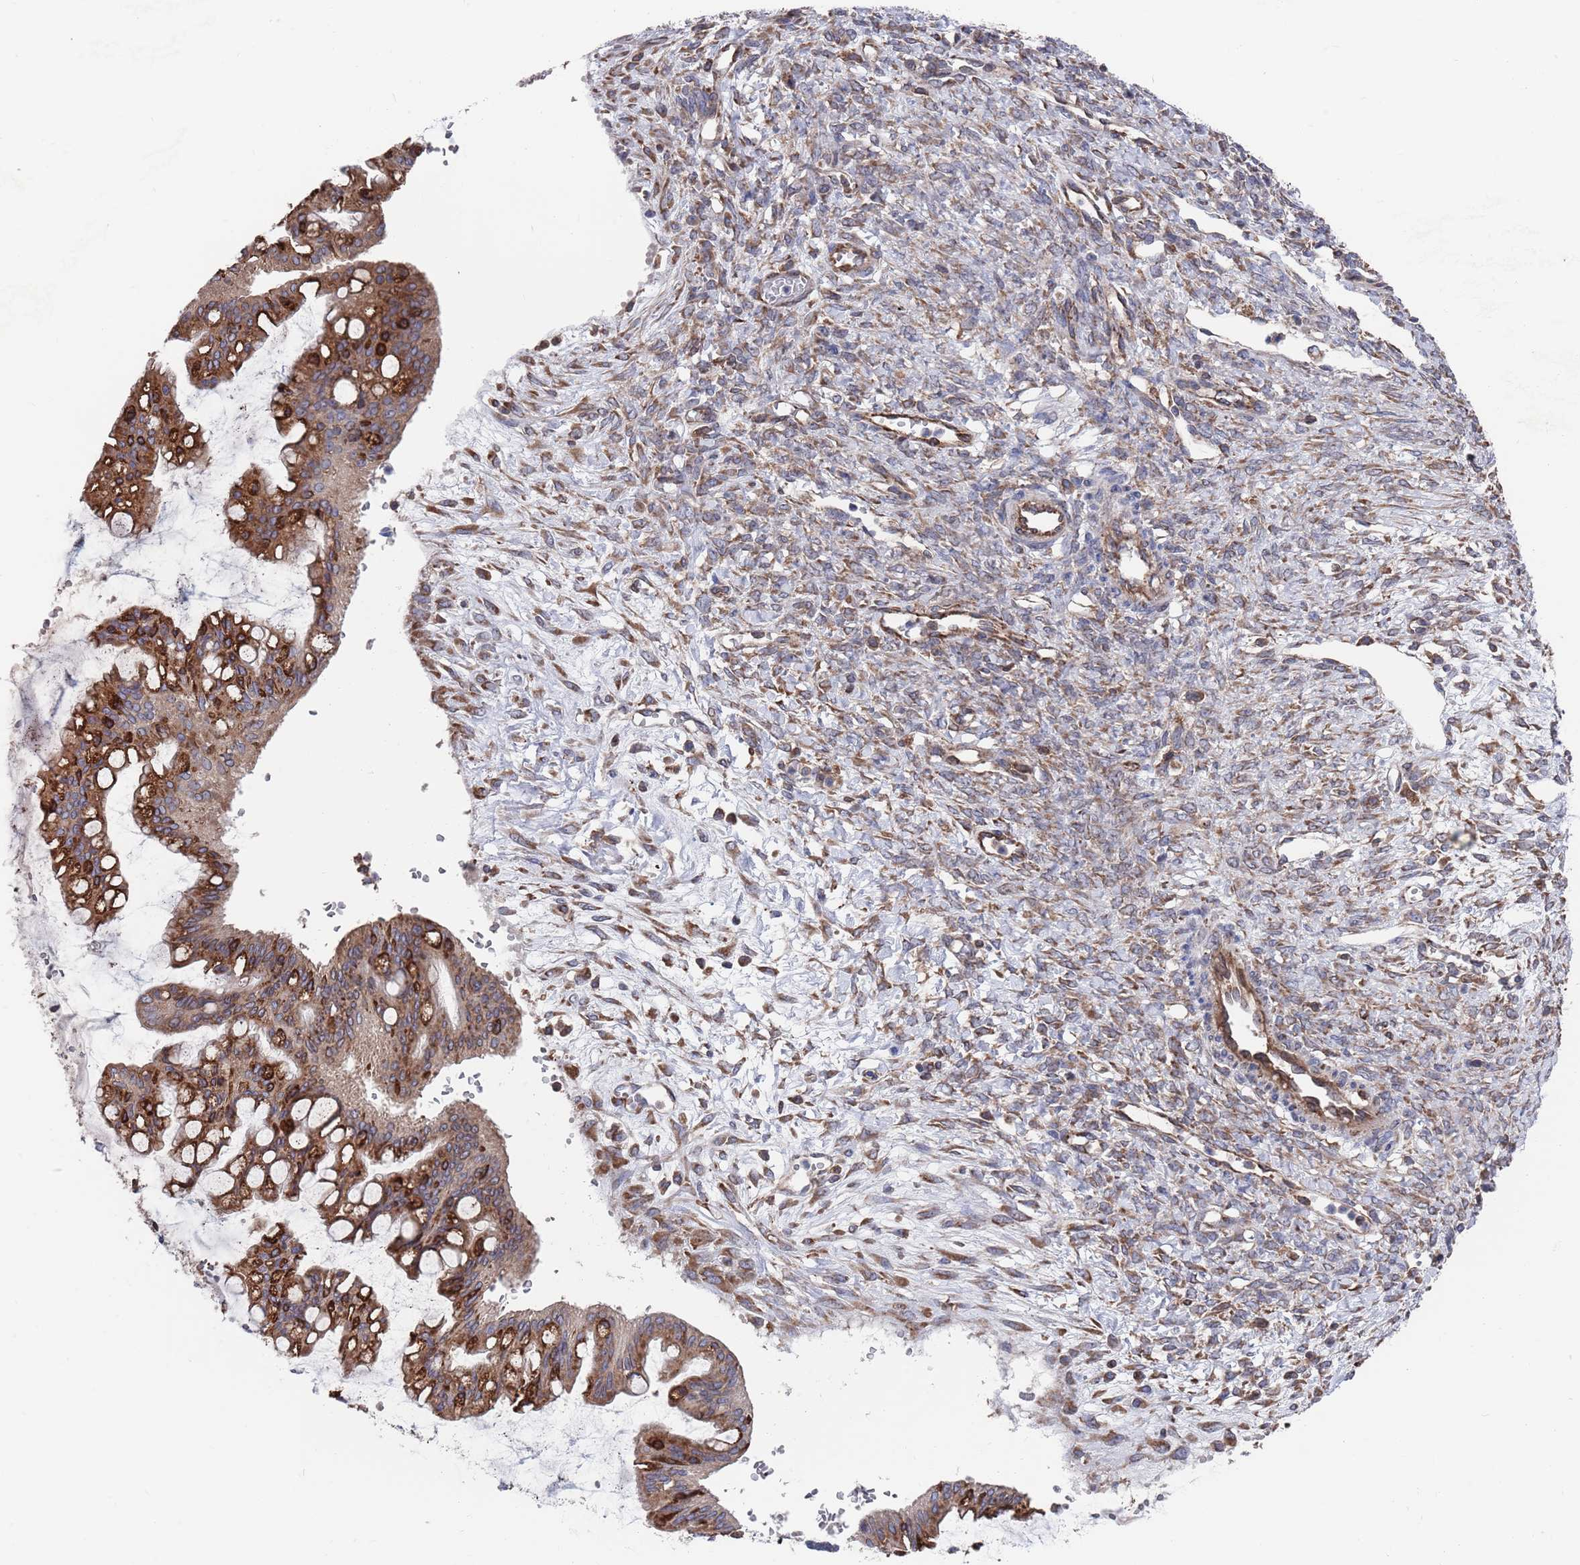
{"staining": {"intensity": "strong", "quantity": "25%-75%", "location": "cytoplasmic/membranous"}, "tissue": "ovarian cancer", "cell_type": "Tumor cells", "image_type": "cancer", "snomed": [{"axis": "morphology", "description": "Cystadenocarcinoma, mucinous, NOS"}, {"axis": "topography", "description": "Ovary"}], "caption": "Immunohistochemical staining of mucinous cystadenocarcinoma (ovarian) demonstrates strong cytoplasmic/membranous protein staining in approximately 25%-75% of tumor cells.", "gene": "GID8", "patient": {"sex": "female", "age": 73}}